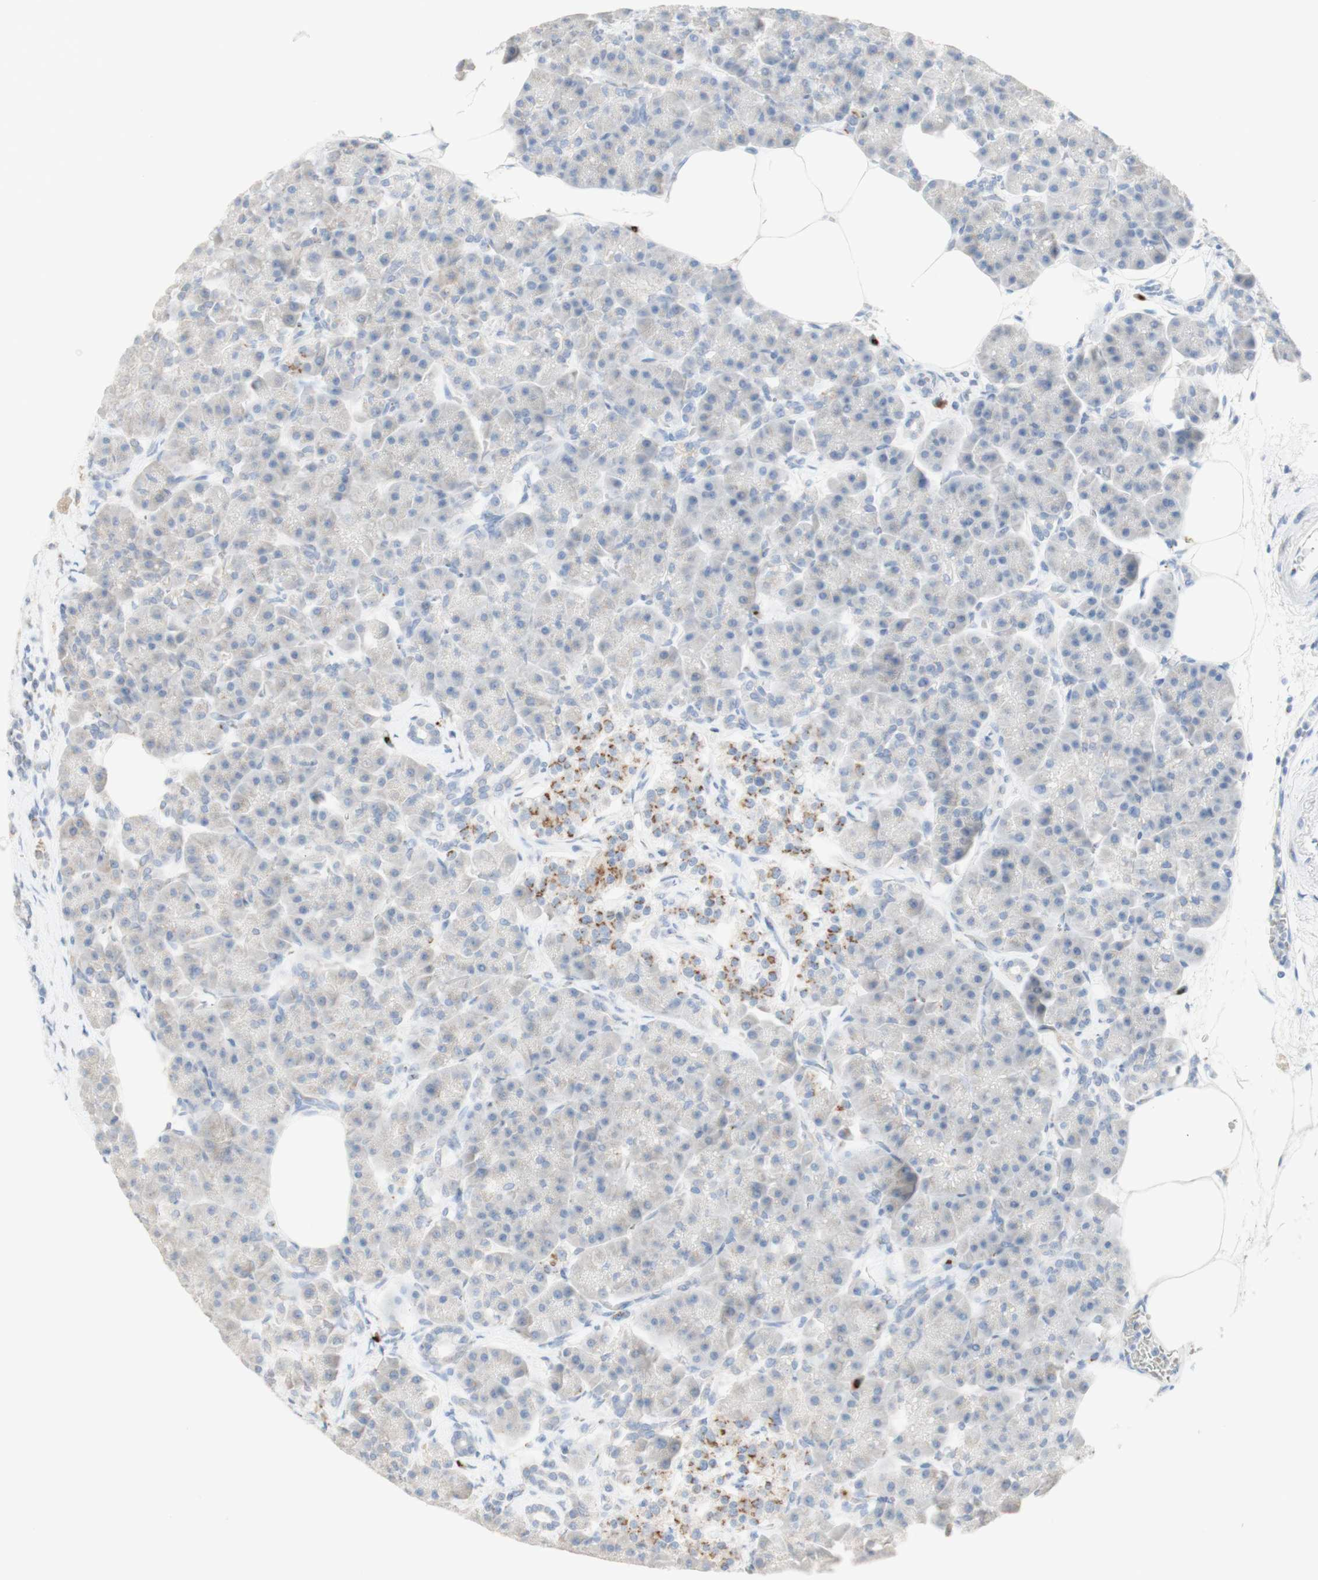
{"staining": {"intensity": "negative", "quantity": "none", "location": "none"}, "tissue": "pancreas", "cell_type": "Exocrine glandular cells", "image_type": "normal", "snomed": [{"axis": "morphology", "description": "Normal tissue, NOS"}, {"axis": "topography", "description": "Pancreas"}], "caption": "High magnification brightfield microscopy of benign pancreas stained with DAB (3,3'-diaminobenzidine) (brown) and counterstained with hematoxylin (blue): exocrine glandular cells show no significant expression.", "gene": "MANEA", "patient": {"sex": "female", "age": 70}}